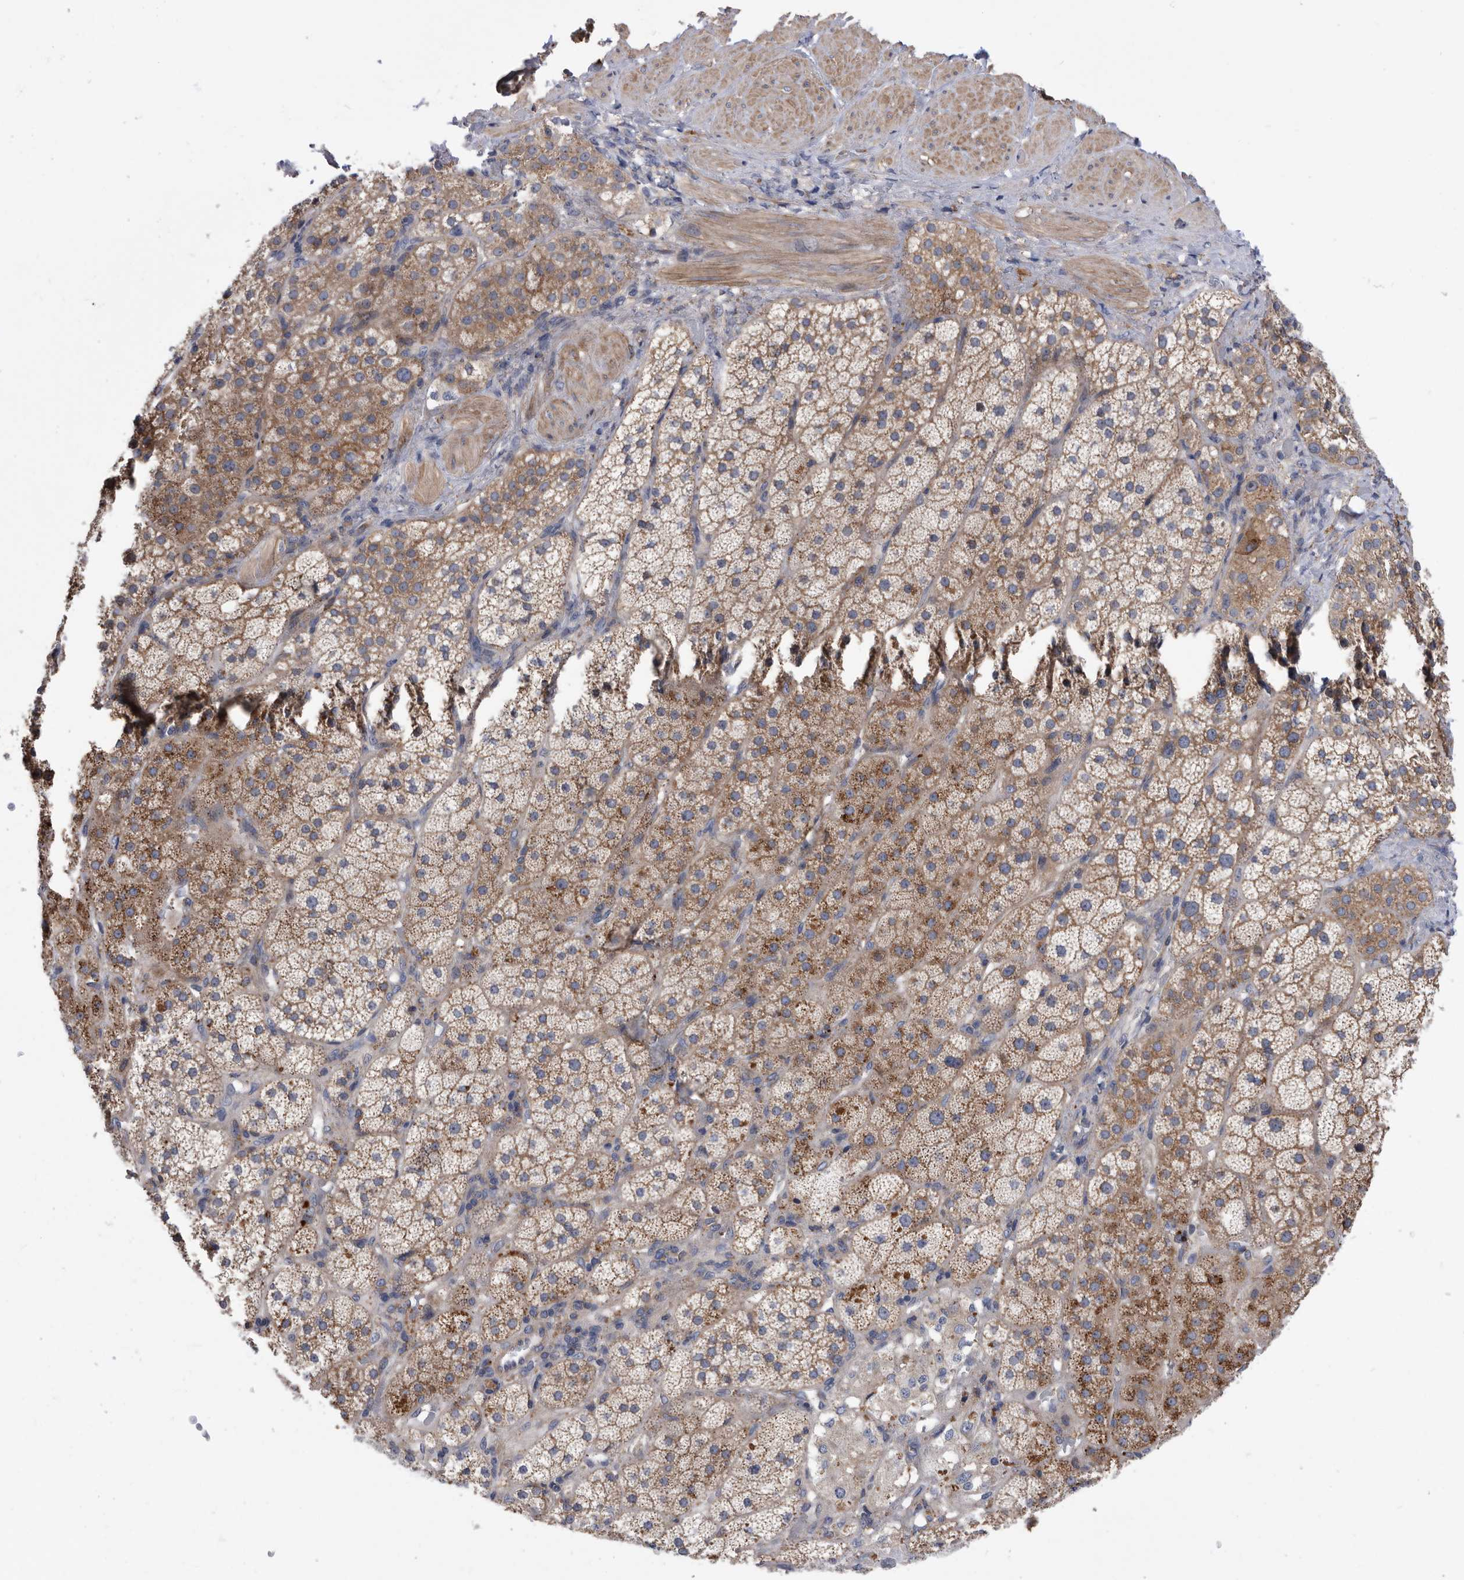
{"staining": {"intensity": "strong", "quantity": "25%-75%", "location": "cytoplasmic/membranous"}, "tissue": "adrenal gland", "cell_type": "Glandular cells", "image_type": "normal", "snomed": [{"axis": "morphology", "description": "Normal tissue, NOS"}, {"axis": "topography", "description": "Adrenal gland"}], "caption": "Brown immunohistochemical staining in unremarkable adrenal gland shows strong cytoplasmic/membranous positivity in about 25%-75% of glandular cells. The staining is performed using DAB (3,3'-diaminobenzidine) brown chromogen to label protein expression. The nuclei are counter-stained blue using hematoxylin.", "gene": "BAIAP3", "patient": {"sex": "male", "age": 57}}